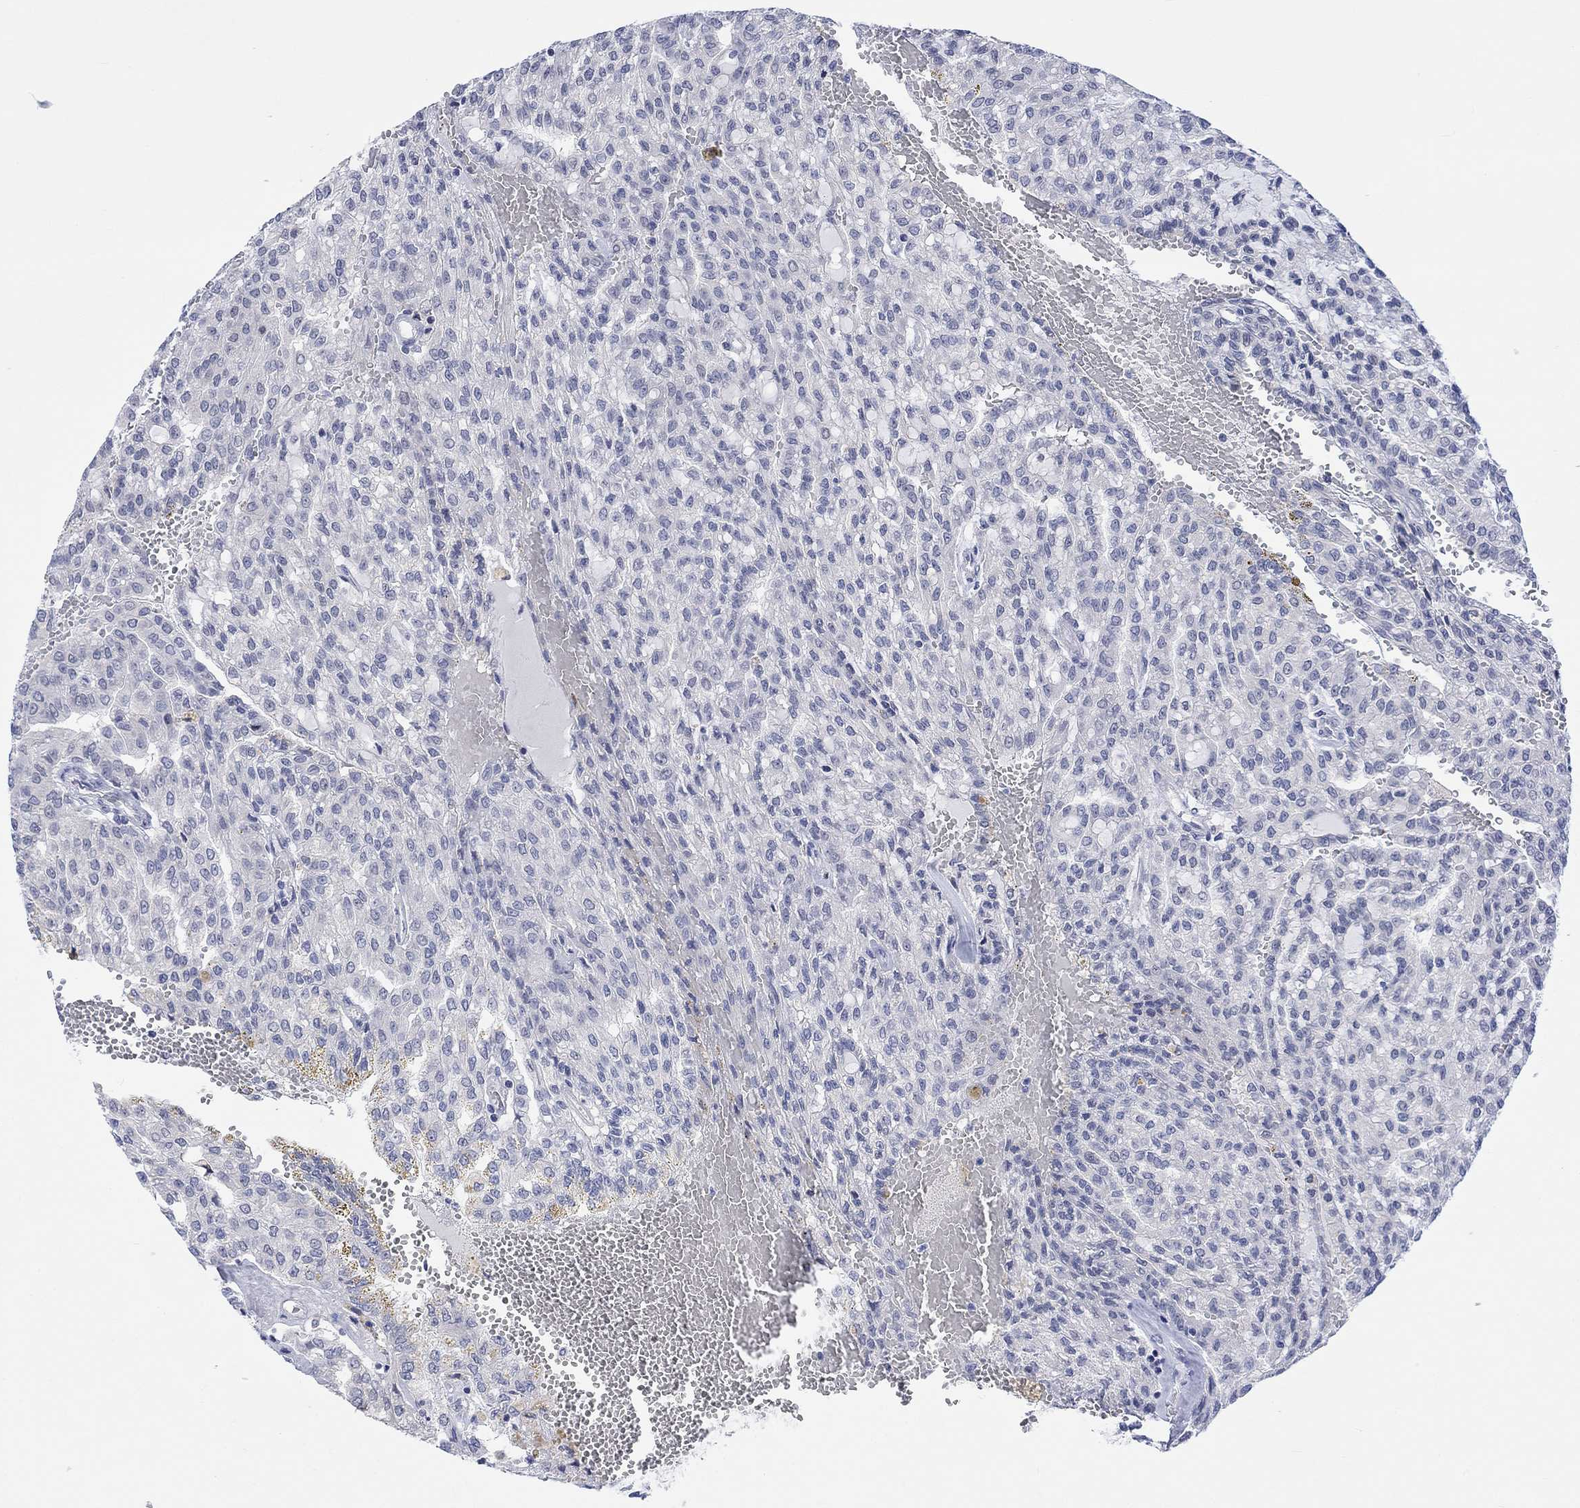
{"staining": {"intensity": "negative", "quantity": "none", "location": "none"}, "tissue": "renal cancer", "cell_type": "Tumor cells", "image_type": "cancer", "snomed": [{"axis": "morphology", "description": "Adenocarcinoma, NOS"}, {"axis": "topography", "description": "Kidney"}], "caption": "An IHC photomicrograph of renal cancer (adenocarcinoma) is shown. There is no staining in tumor cells of renal cancer (adenocarcinoma).", "gene": "DCX", "patient": {"sex": "male", "age": 63}}